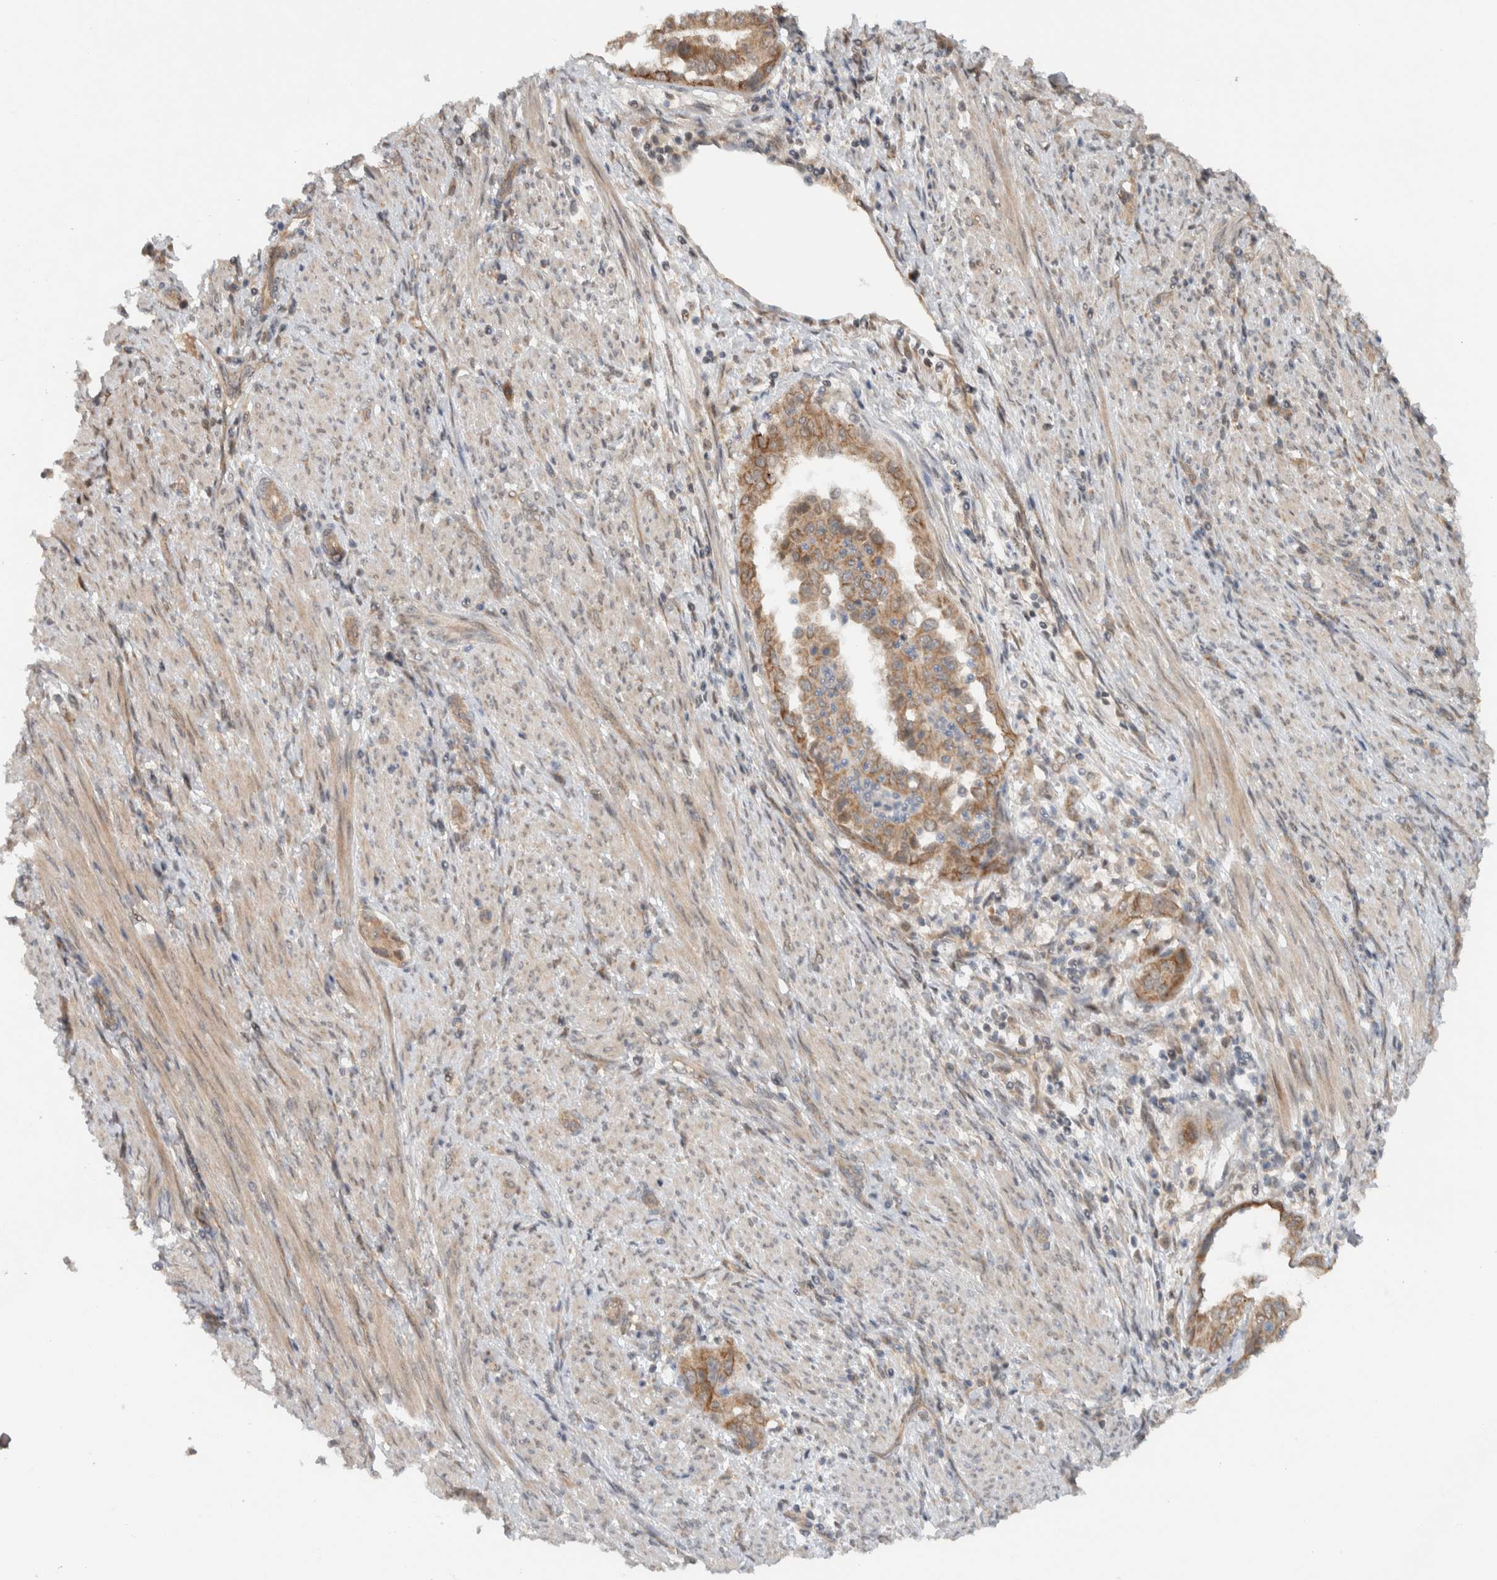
{"staining": {"intensity": "moderate", "quantity": ">75%", "location": "cytoplasmic/membranous"}, "tissue": "endometrial cancer", "cell_type": "Tumor cells", "image_type": "cancer", "snomed": [{"axis": "morphology", "description": "Adenocarcinoma, NOS"}, {"axis": "topography", "description": "Endometrium"}], "caption": "Moderate cytoplasmic/membranous expression is seen in about >75% of tumor cells in endometrial cancer (adenocarcinoma).", "gene": "KLHL6", "patient": {"sex": "female", "age": 85}}